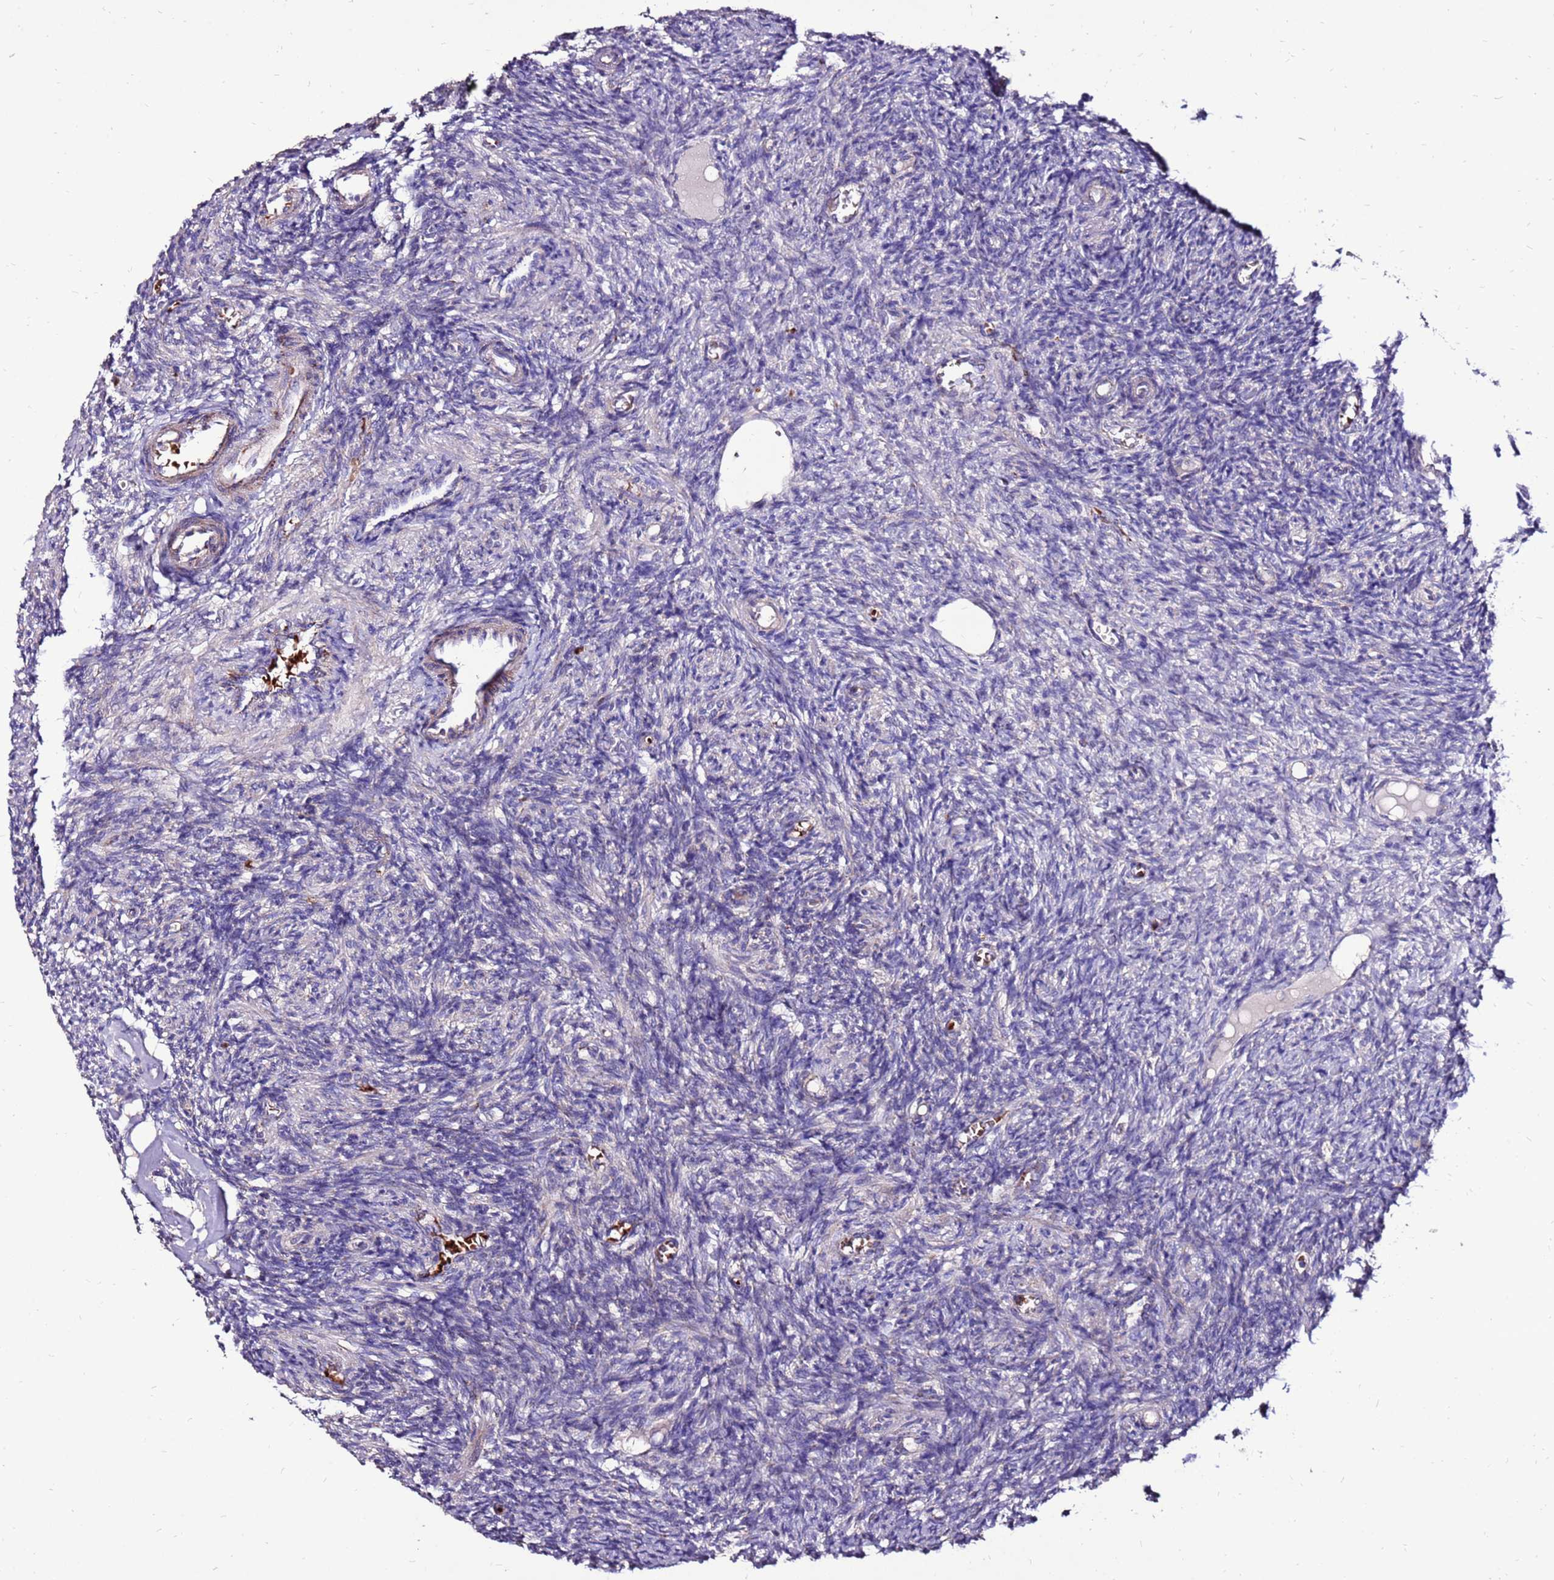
{"staining": {"intensity": "moderate", "quantity": ">75%", "location": "cytoplasmic/membranous"}, "tissue": "ovary", "cell_type": "Follicle cells", "image_type": "normal", "snomed": [{"axis": "morphology", "description": "Normal tissue, NOS"}, {"axis": "topography", "description": "Ovary"}], "caption": "Ovary stained with immunohistochemistry (IHC) shows moderate cytoplasmic/membranous positivity in about >75% of follicle cells. (Stains: DAB in brown, nuclei in blue, Microscopy: brightfield microscopy at high magnification).", "gene": "SPSB3", "patient": {"sex": "female", "age": 27}}